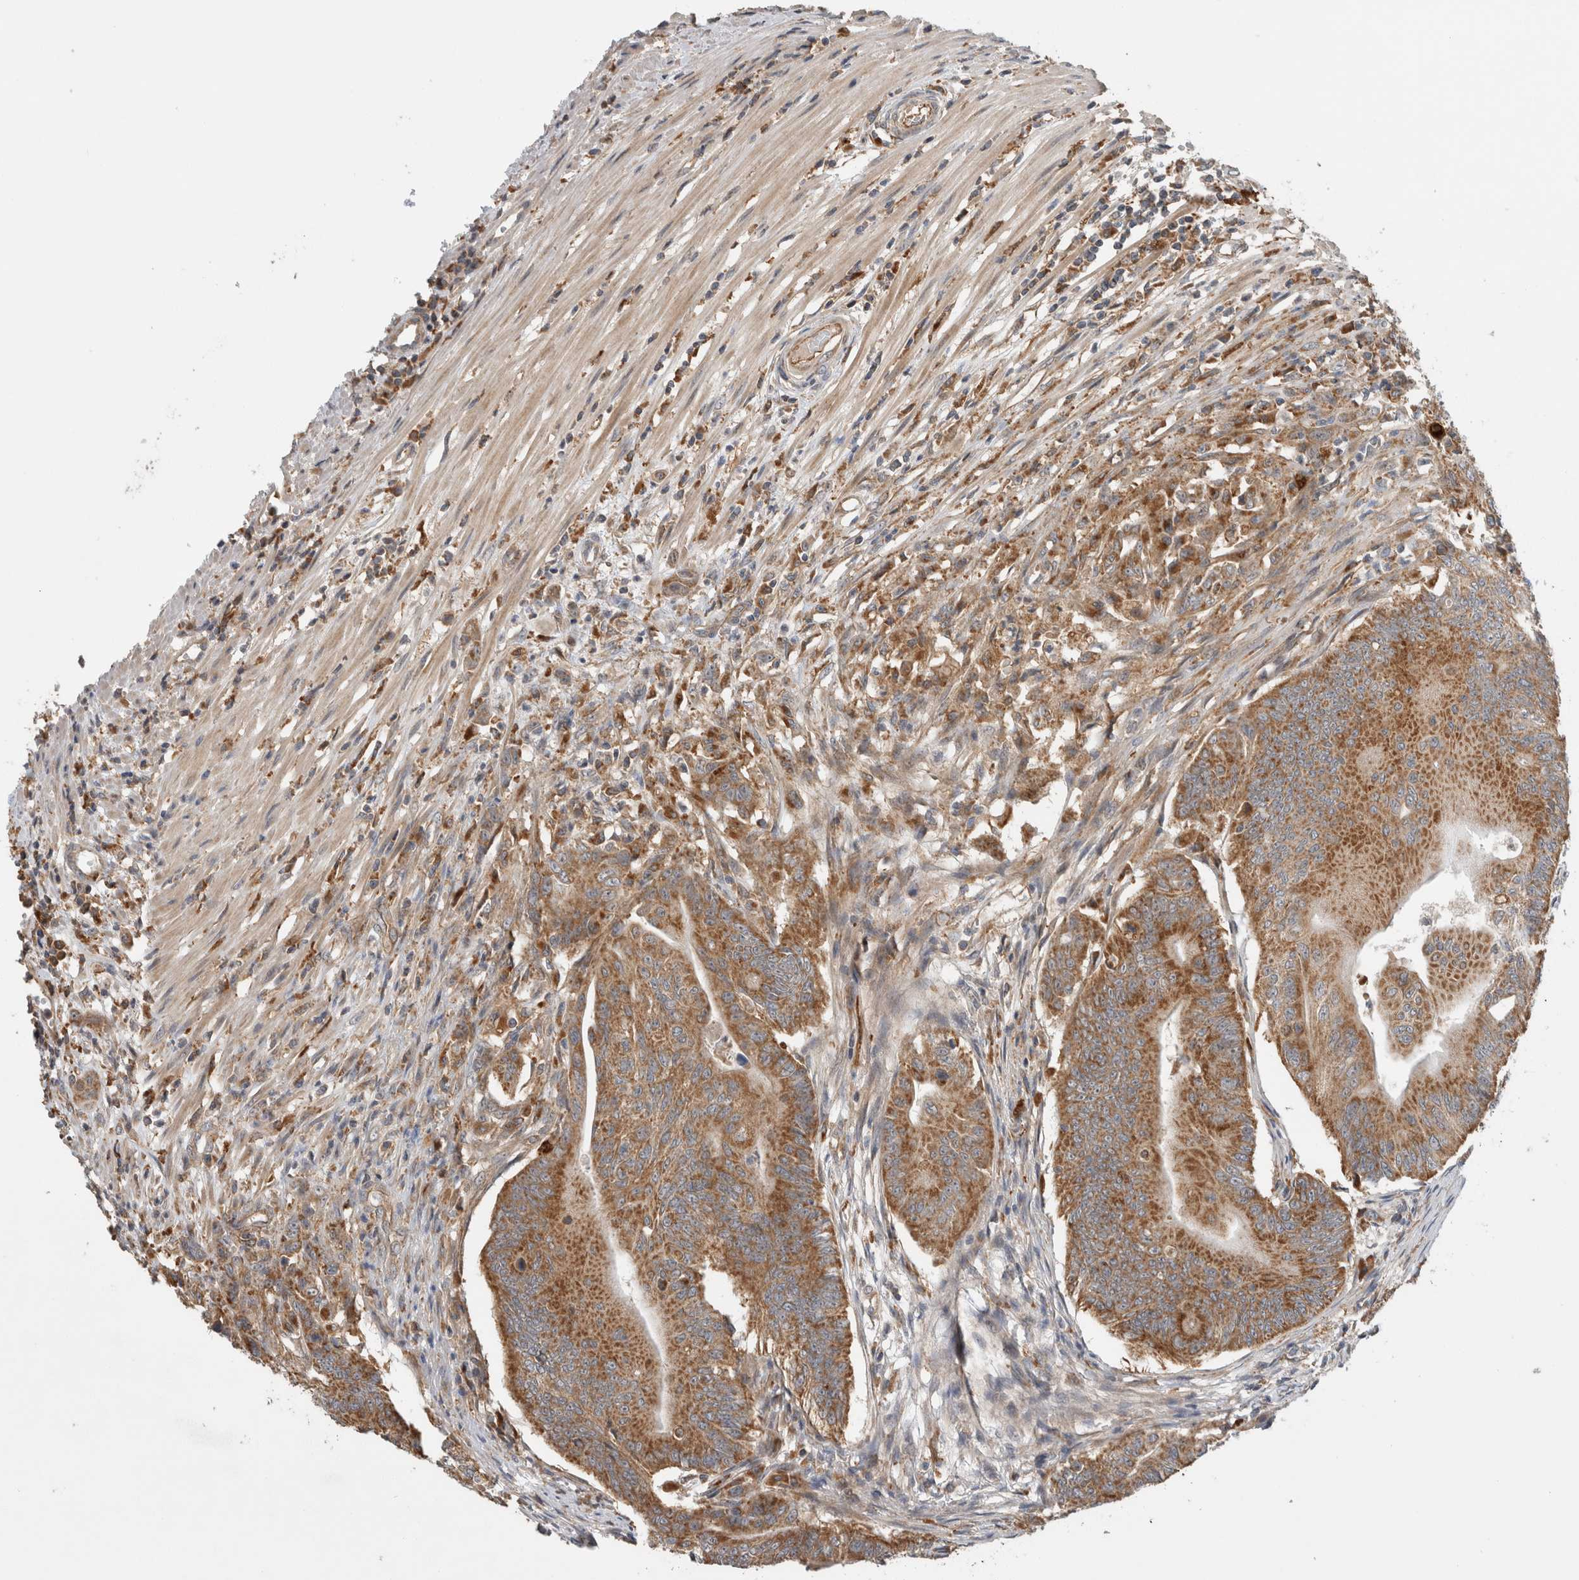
{"staining": {"intensity": "moderate", "quantity": ">75%", "location": "cytoplasmic/membranous"}, "tissue": "colorectal cancer", "cell_type": "Tumor cells", "image_type": "cancer", "snomed": [{"axis": "morphology", "description": "Adenoma, NOS"}, {"axis": "morphology", "description": "Adenocarcinoma, NOS"}, {"axis": "topography", "description": "Colon"}], "caption": "Adenoma (colorectal) stained with a brown dye shows moderate cytoplasmic/membranous positive expression in approximately >75% of tumor cells.", "gene": "ADGRL3", "patient": {"sex": "male", "age": 79}}